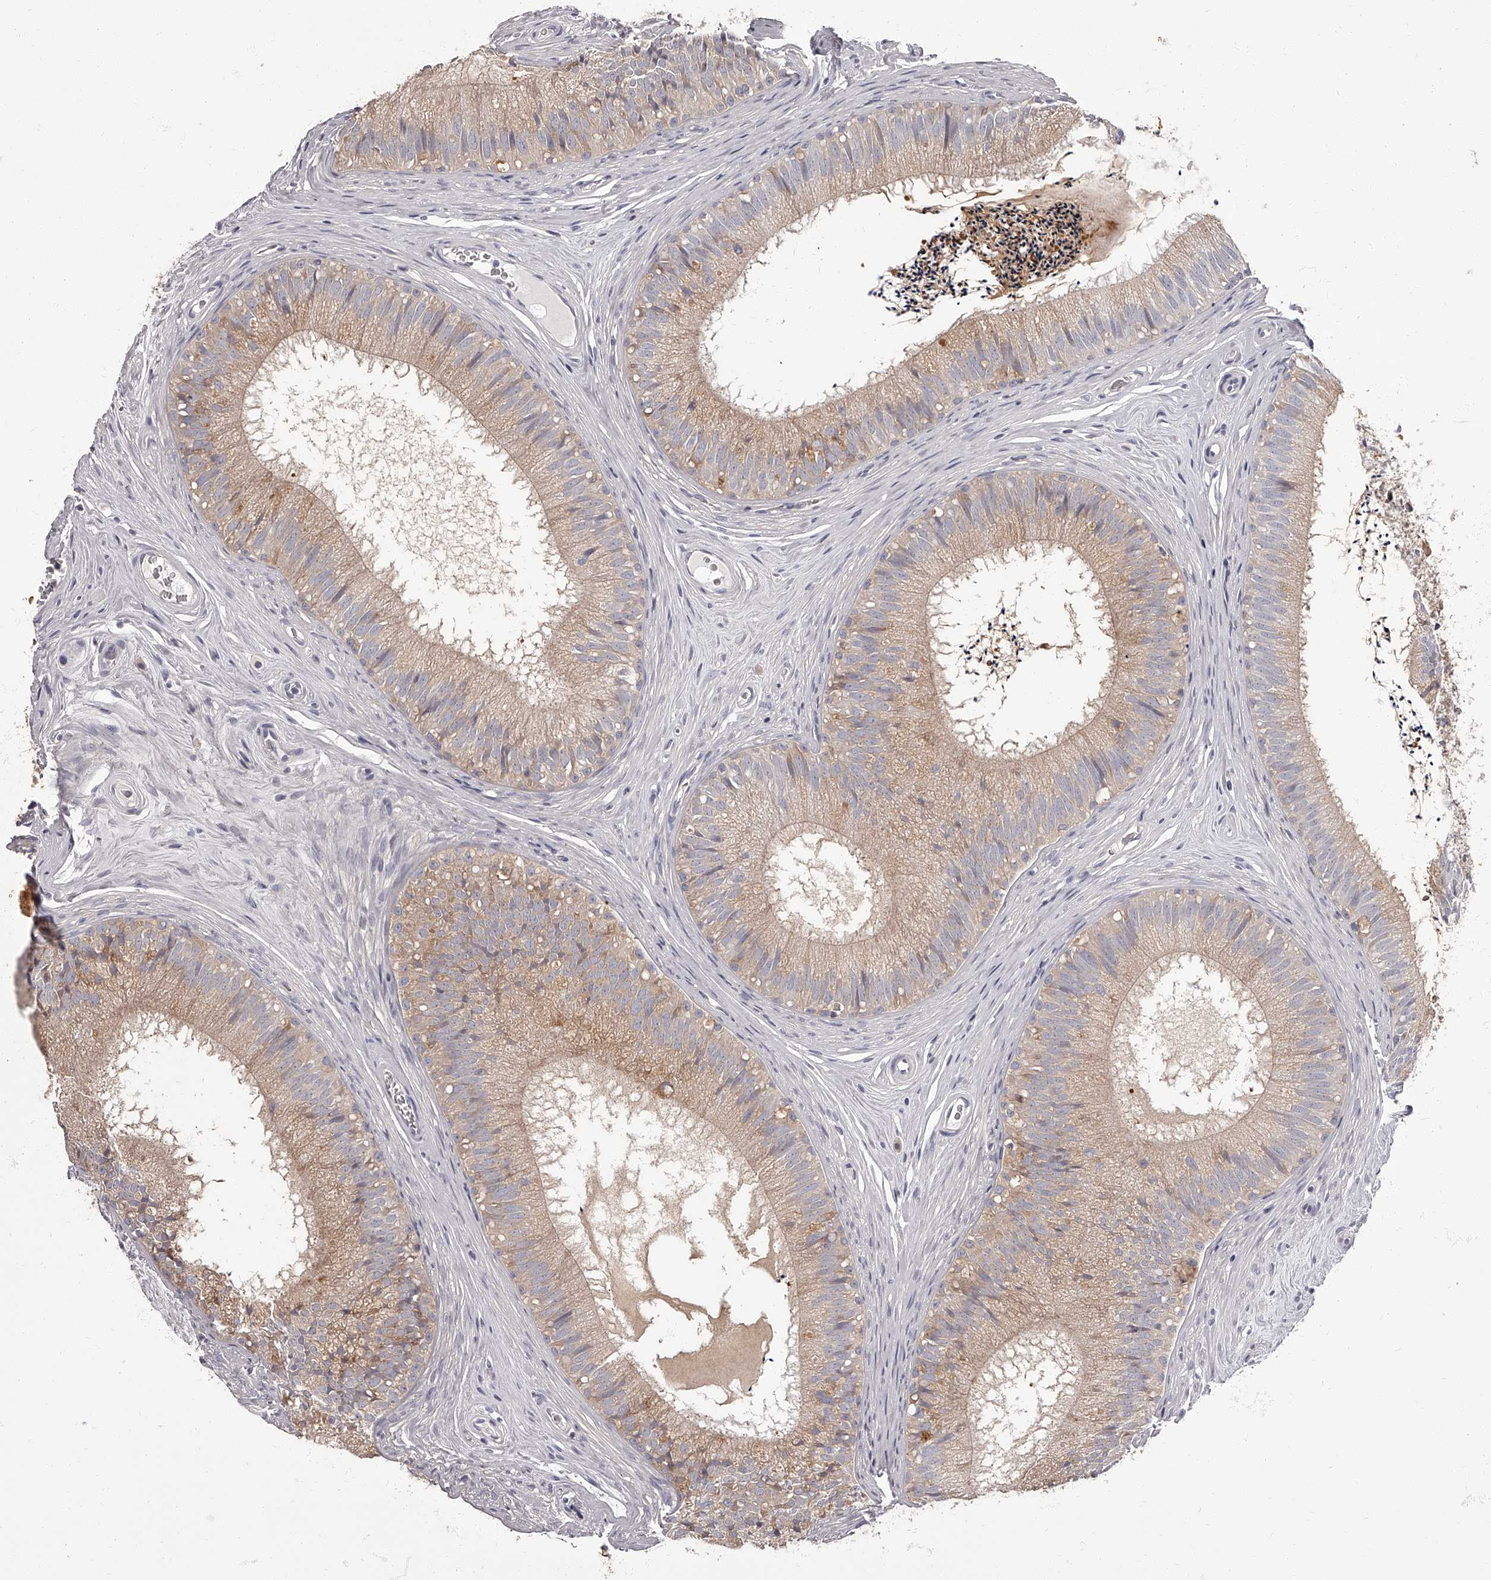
{"staining": {"intensity": "weak", "quantity": "25%-75%", "location": "cytoplasmic/membranous"}, "tissue": "epididymis", "cell_type": "Glandular cells", "image_type": "normal", "snomed": [{"axis": "morphology", "description": "Normal tissue, NOS"}, {"axis": "topography", "description": "Epididymis"}], "caption": "Protein staining by immunohistochemistry displays weak cytoplasmic/membranous staining in about 25%-75% of glandular cells in normal epididymis.", "gene": "APEH", "patient": {"sex": "male", "age": 29}}